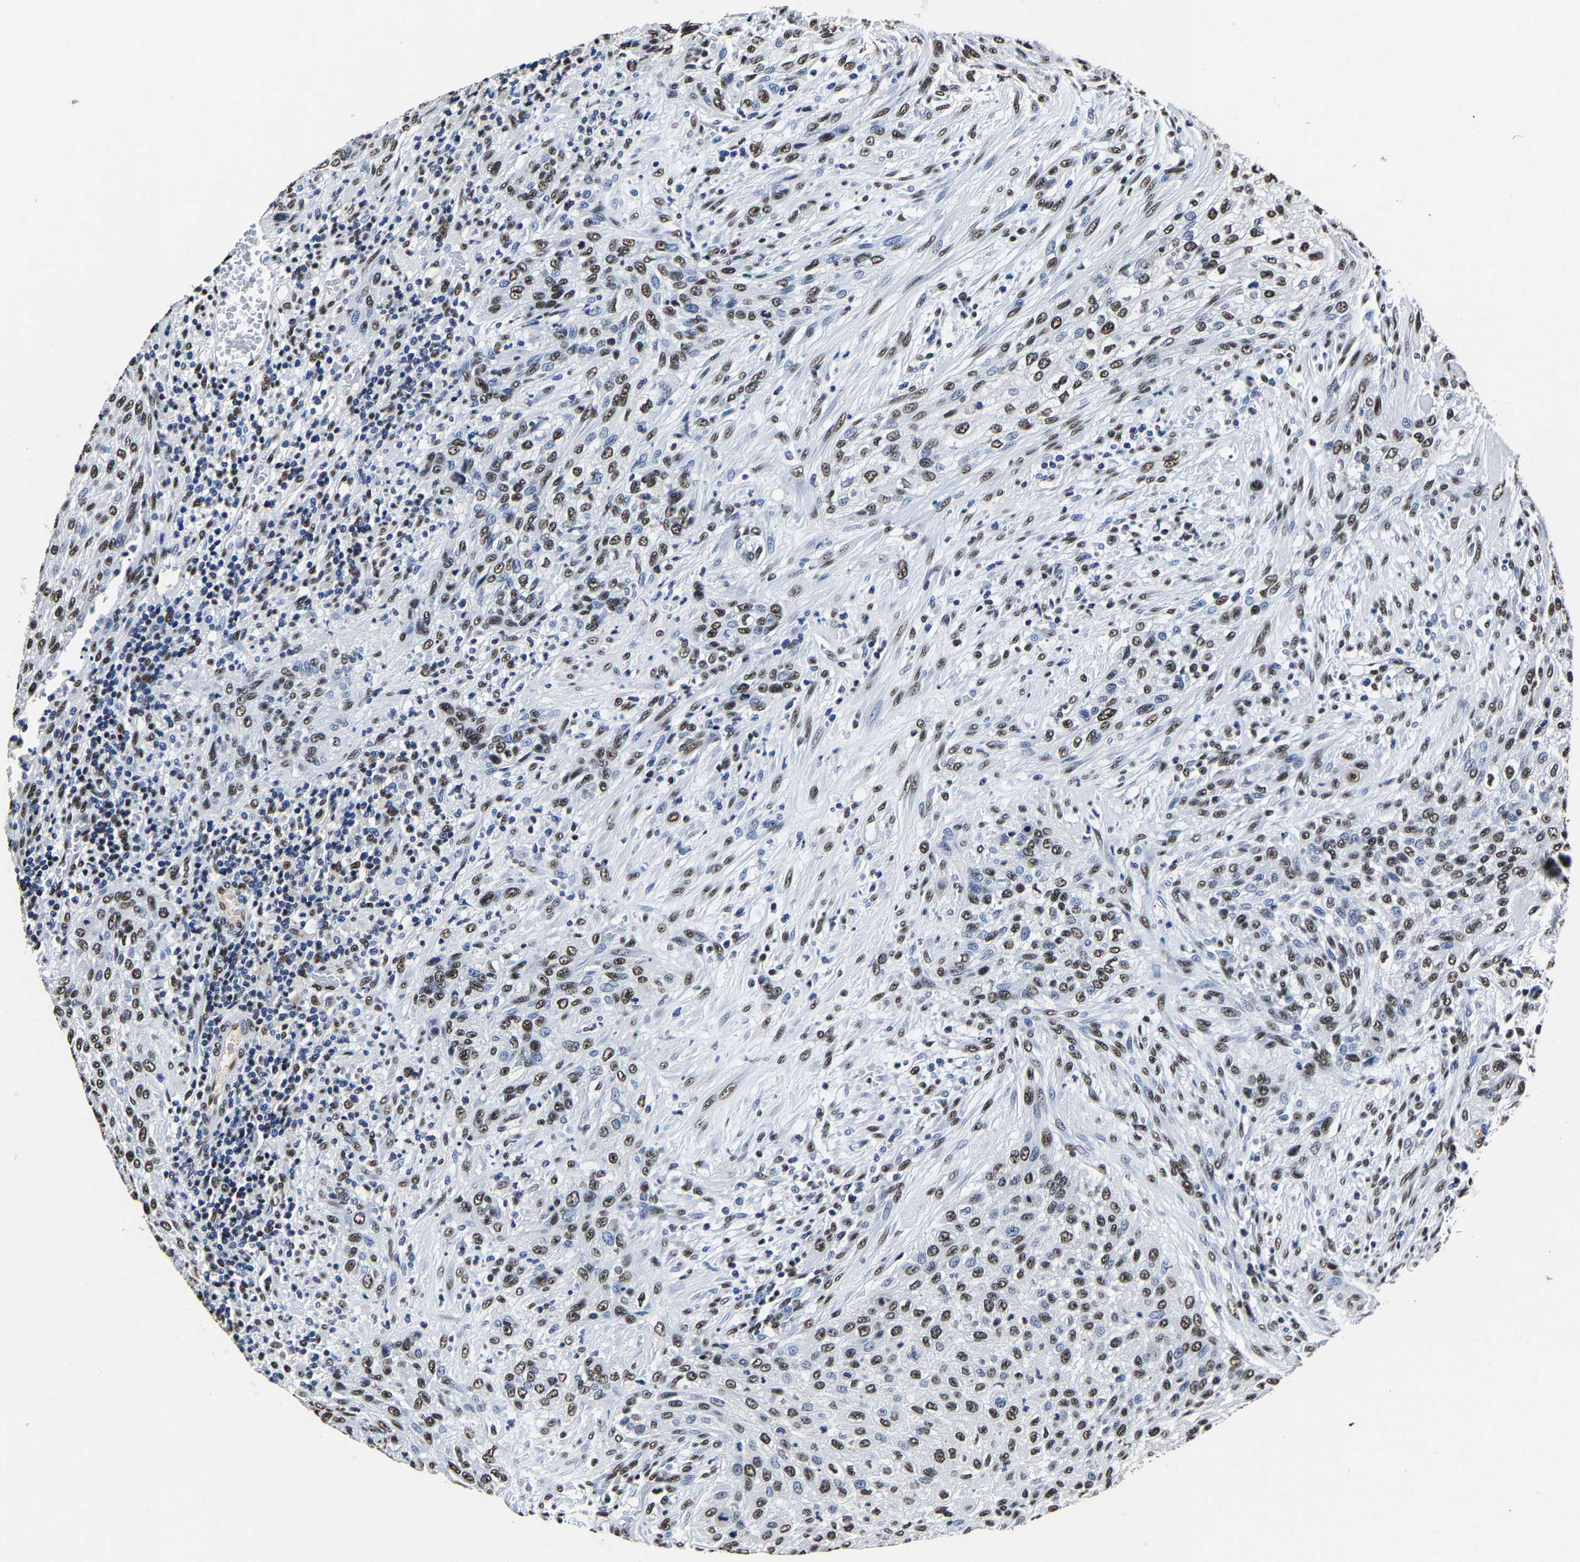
{"staining": {"intensity": "moderate", "quantity": ">75%", "location": "nuclear"}, "tissue": "urothelial cancer", "cell_type": "Tumor cells", "image_type": "cancer", "snomed": [{"axis": "morphology", "description": "Urothelial carcinoma, Low grade"}, {"axis": "morphology", "description": "Urothelial carcinoma, High grade"}, {"axis": "topography", "description": "Urinary bladder"}], "caption": "A micrograph of human urothelial cancer stained for a protein displays moderate nuclear brown staining in tumor cells.", "gene": "RBM45", "patient": {"sex": "male", "age": 35}}